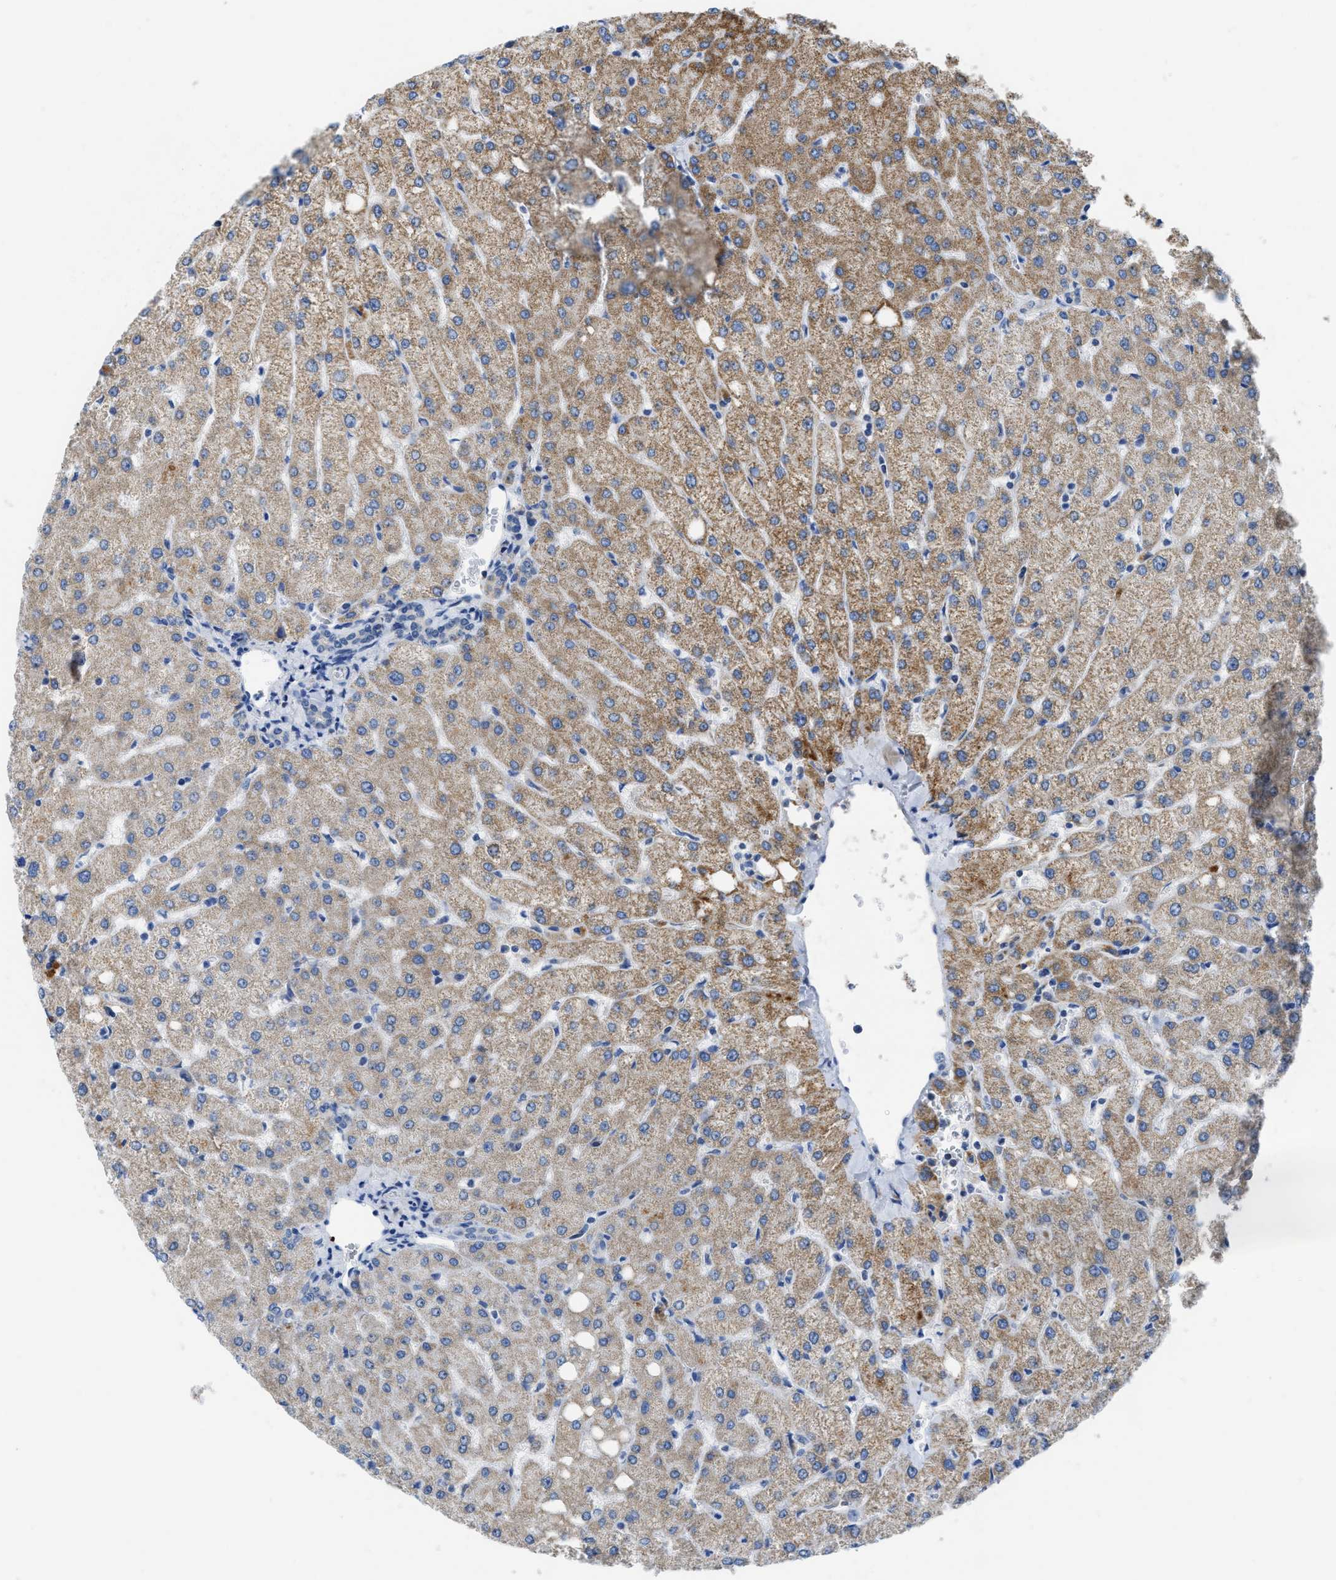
{"staining": {"intensity": "negative", "quantity": "none", "location": "none"}, "tissue": "liver", "cell_type": "Cholangiocytes", "image_type": "normal", "snomed": [{"axis": "morphology", "description": "Normal tissue, NOS"}, {"axis": "topography", "description": "Liver"}], "caption": "Cholangiocytes show no significant staining in normal liver. (DAB IHC with hematoxylin counter stain).", "gene": "ETFA", "patient": {"sex": "female", "age": 54}}